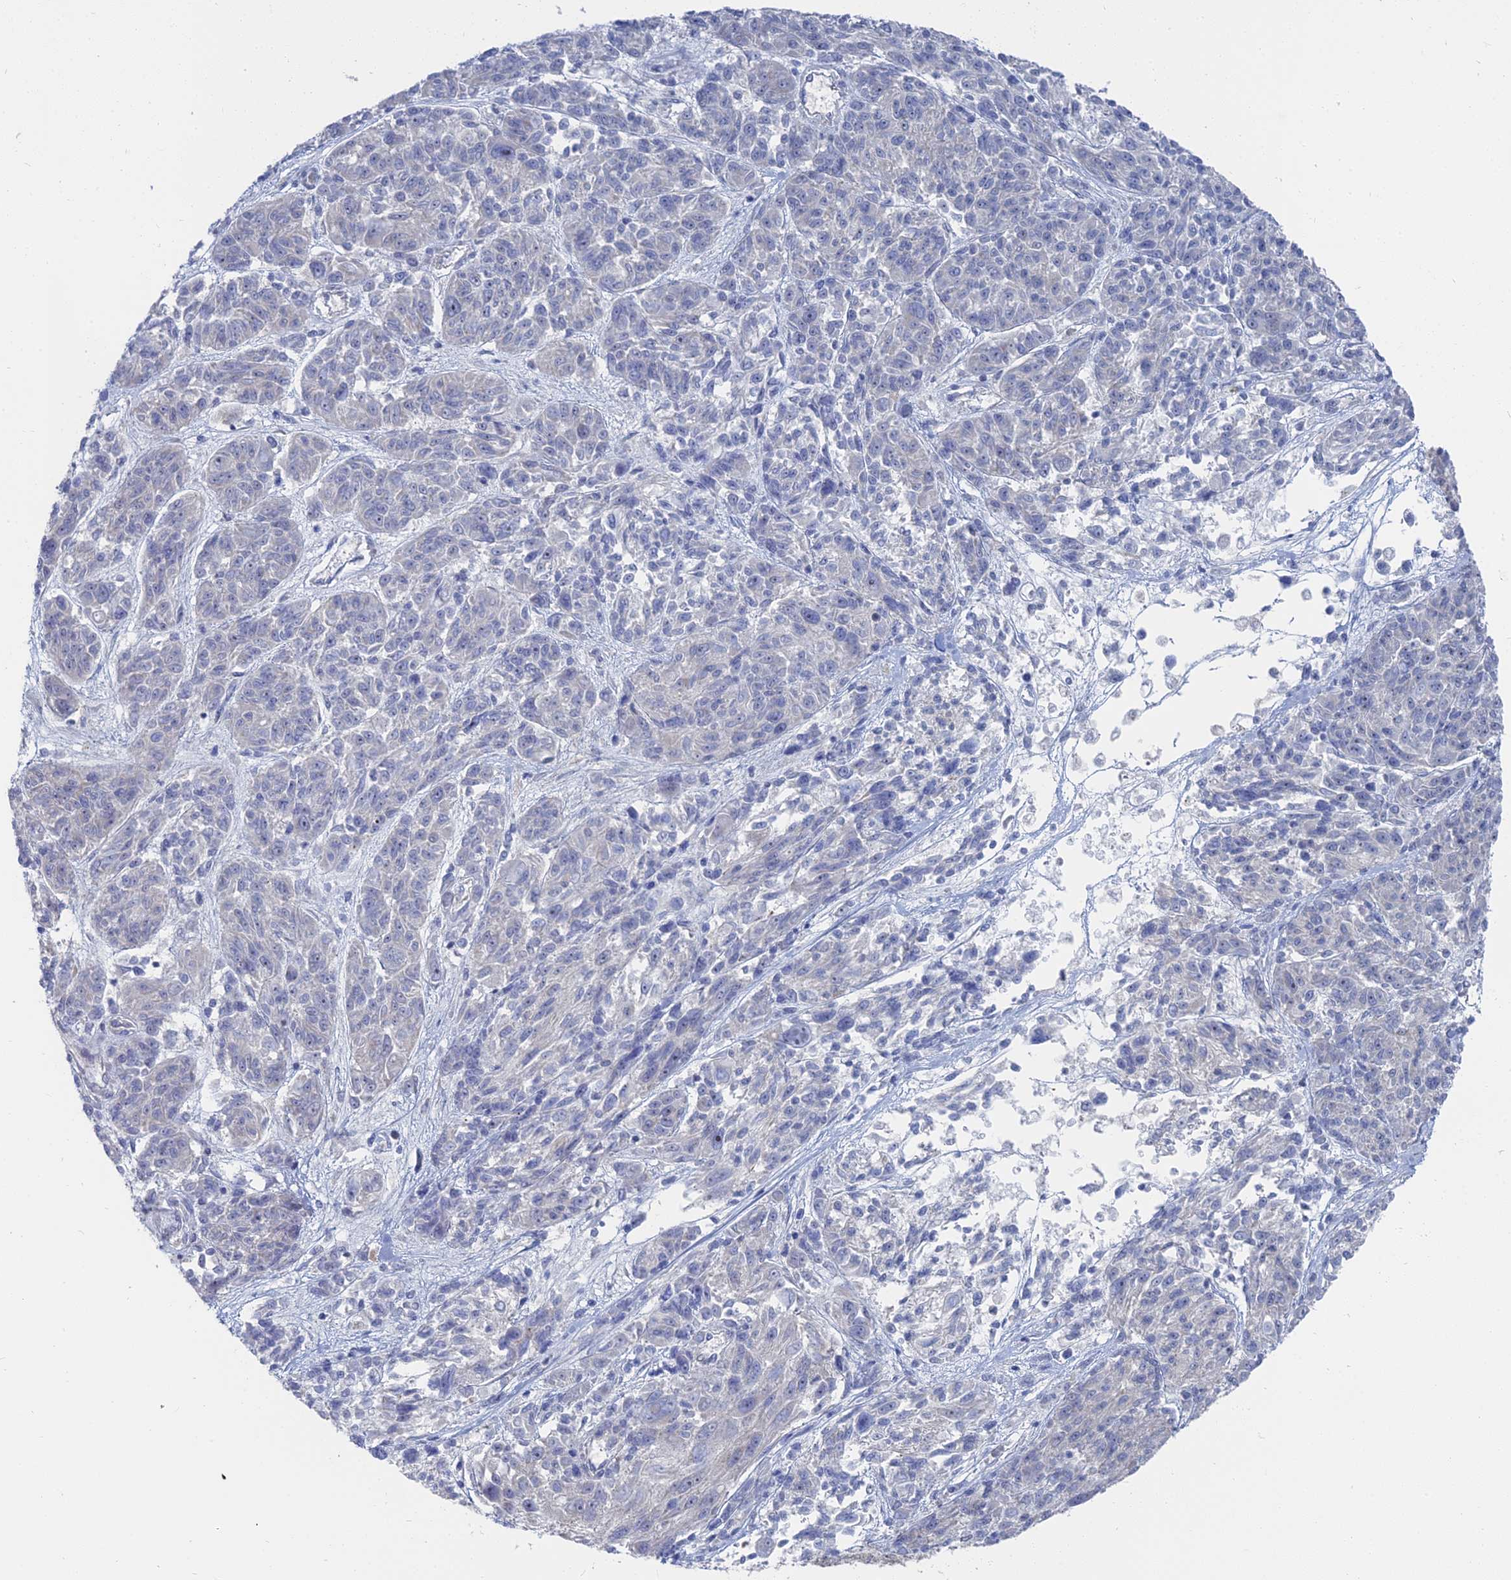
{"staining": {"intensity": "negative", "quantity": "none", "location": "none"}, "tissue": "melanoma", "cell_type": "Tumor cells", "image_type": "cancer", "snomed": [{"axis": "morphology", "description": "Malignant melanoma, NOS"}, {"axis": "topography", "description": "Skin"}], "caption": "High power microscopy image of an immunohistochemistry (IHC) photomicrograph of melanoma, revealing no significant expression in tumor cells. (Stains: DAB (3,3'-diaminobenzidine) immunohistochemistry (IHC) with hematoxylin counter stain, Microscopy: brightfield microscopy at high magnification).", "gene": "CCDC149", "patient": {"sex": "male", "age": 53}}